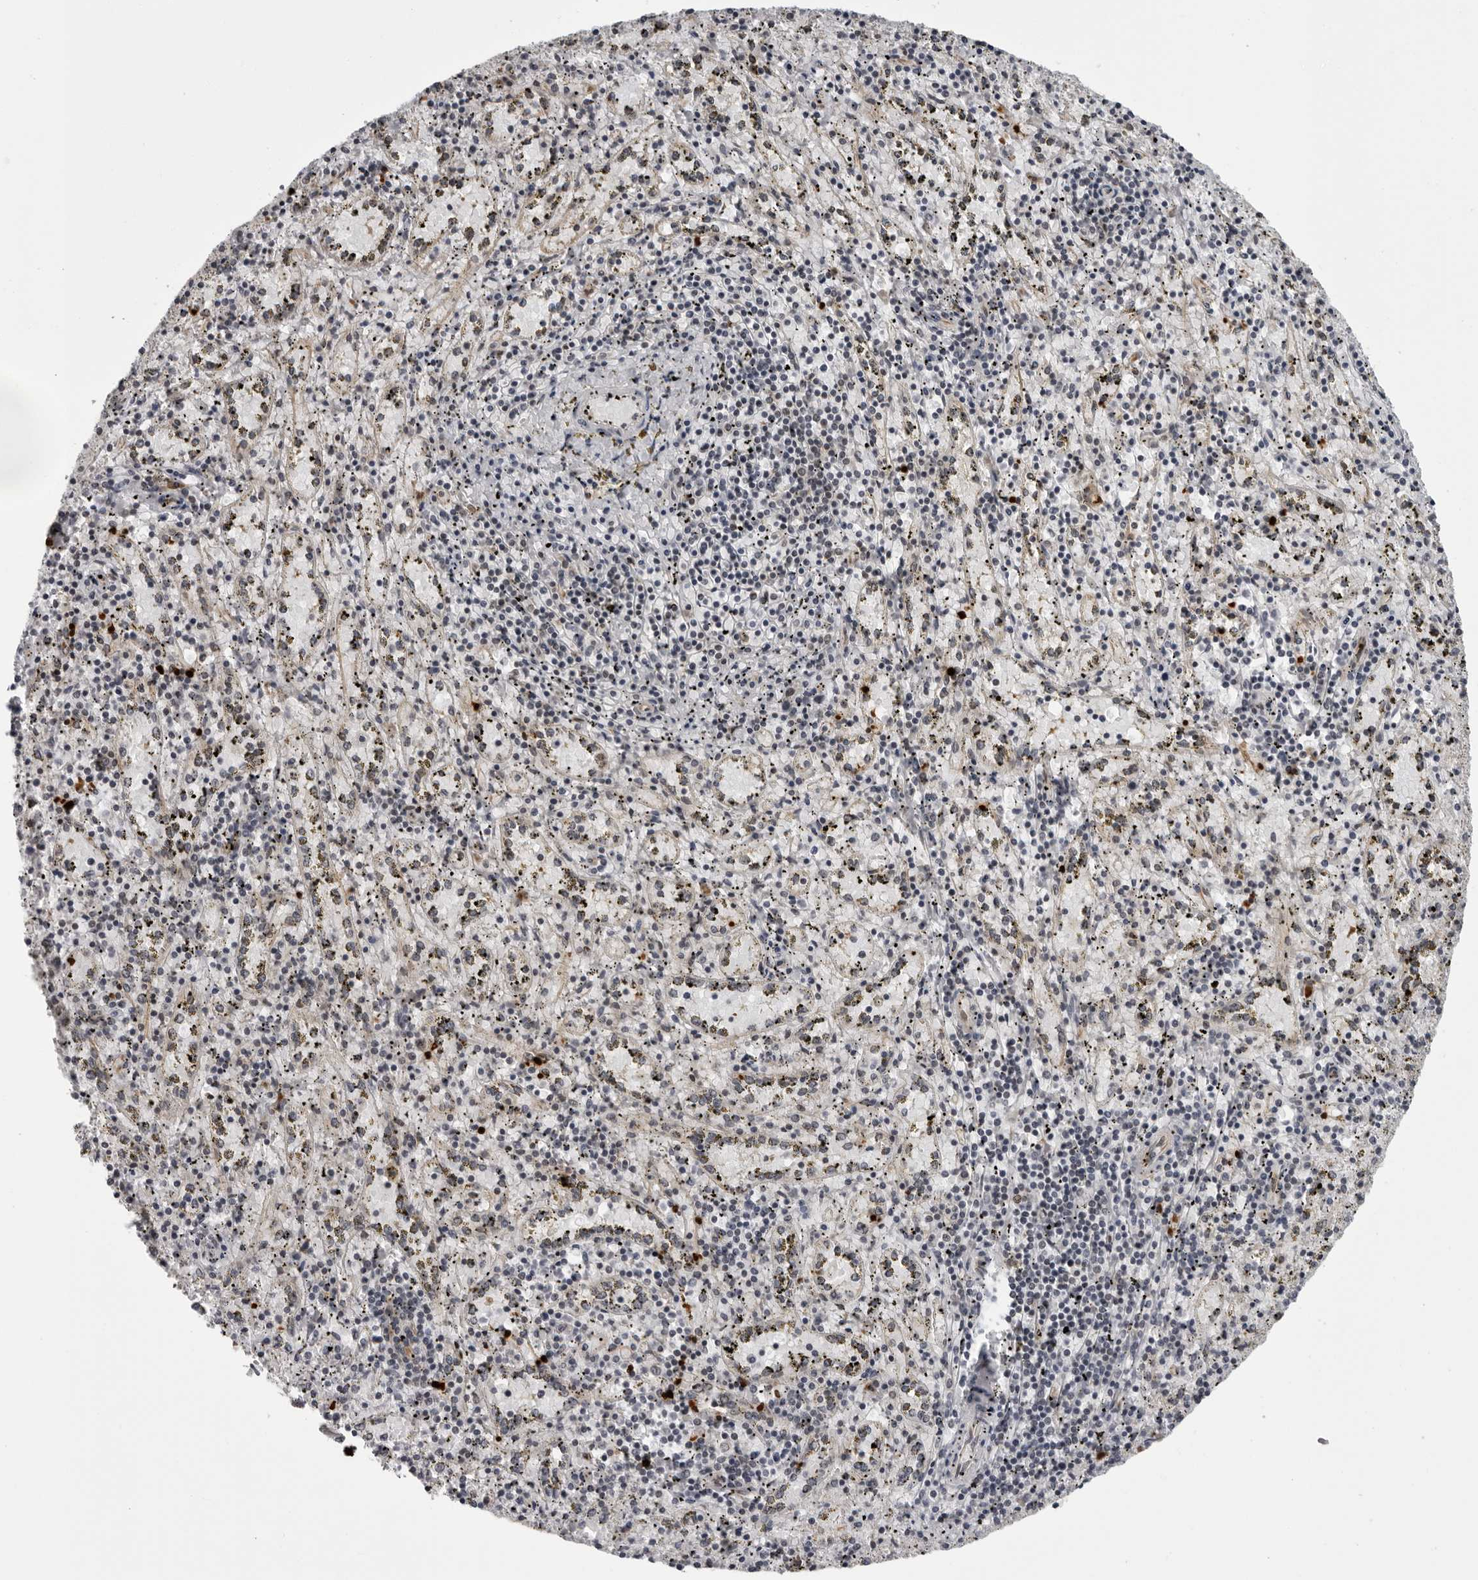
{"staining": {"intensity": "negative", "quantity": "none", "location": "none"}, "tissue": "spleen", "cell_type": "Cells in red pulp", "image_type": "normal", "snomed": [{"axis": "morphology", "description": "Normal tissue, NOS"}, {"axis": "topography", "description": "Spleen"}], "caption": "Human spleen stained for a protein using IHC reveals no expression in cells in red pulp.", "gene": "GCSAML", "patient": {"sex": "male", "age": 11}}